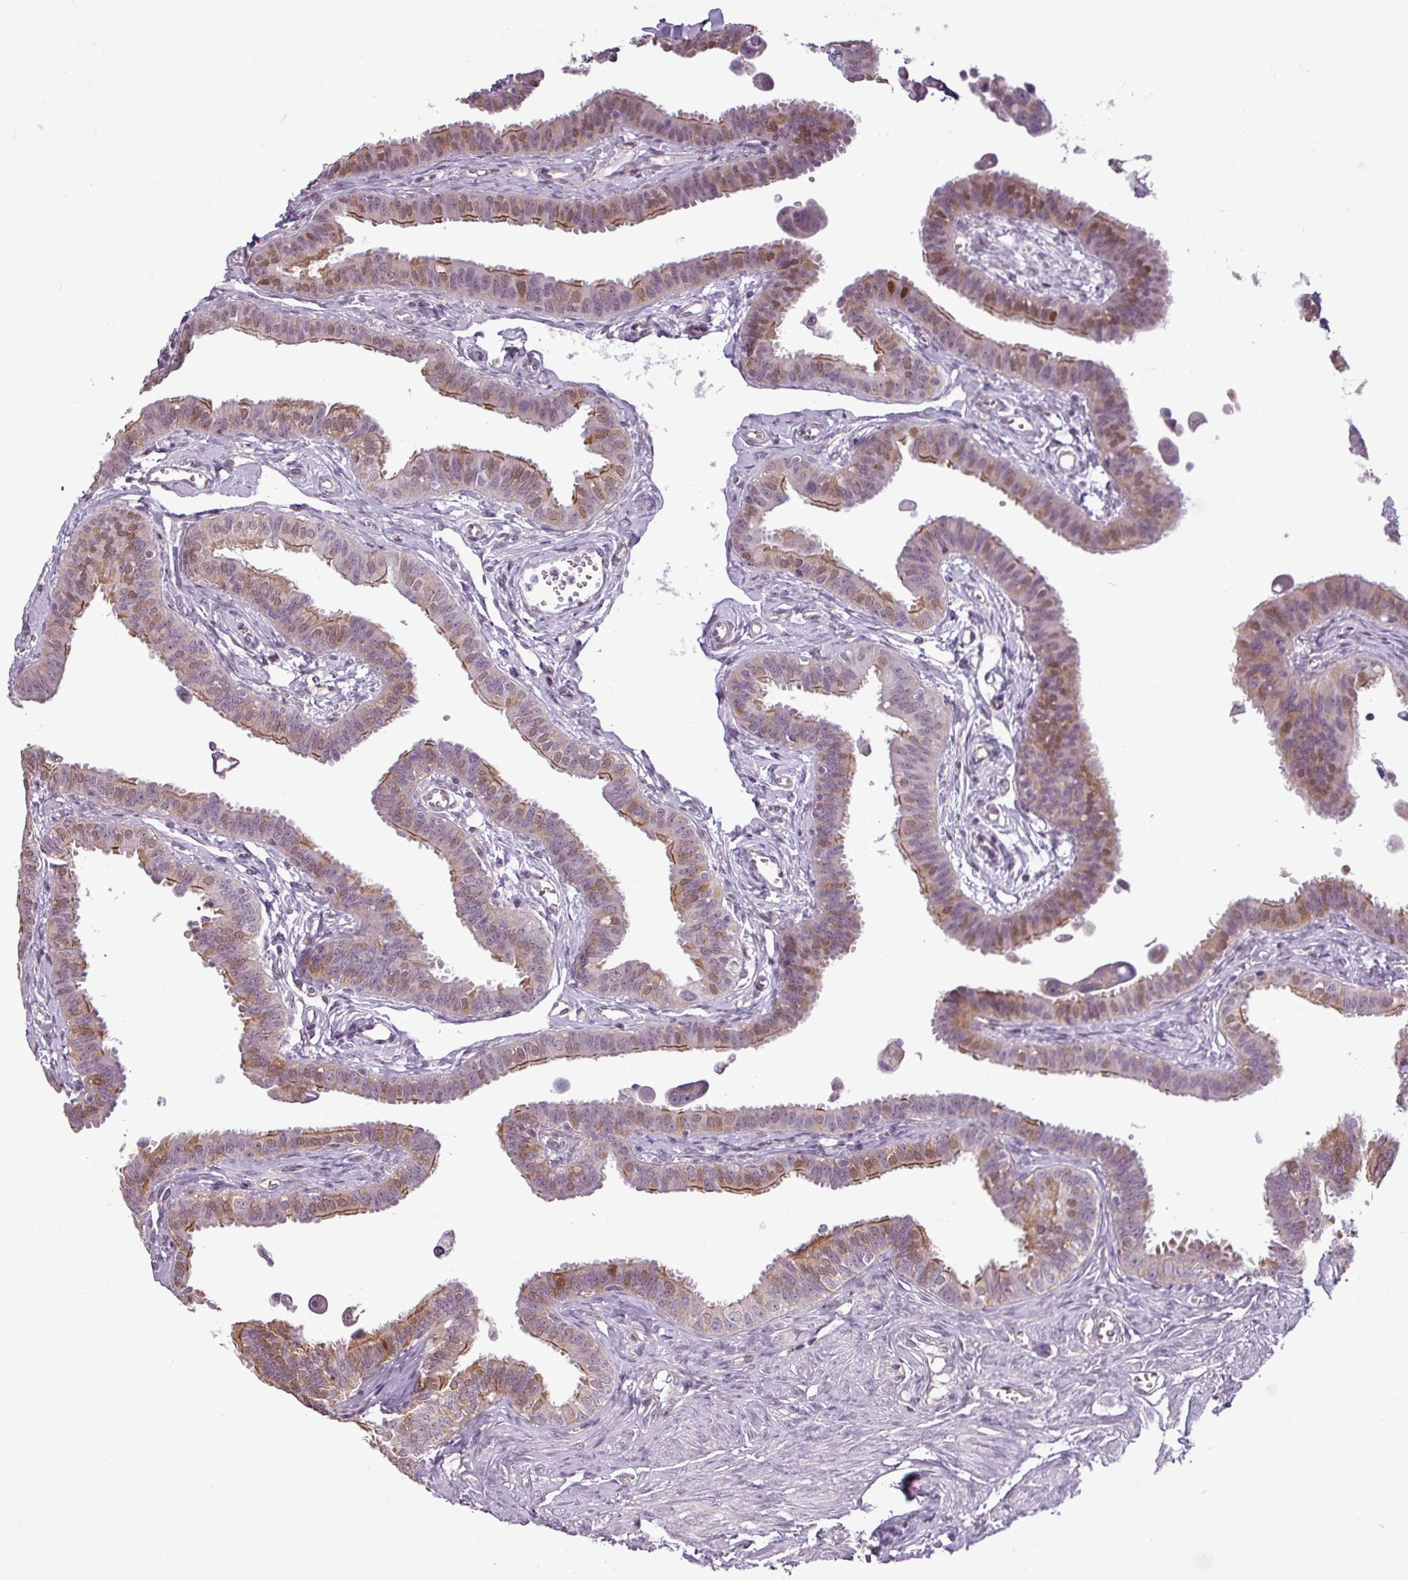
{"staining": {"intensity": "moderate", "quantity": "25%-75%", "location": "cytoplasmic/membranous,nuclear"}, "tissue": "fallopian tube", "cell_type": "Glandular cells", "image_type": "normal", "snomed": [{"axis": "morphology", "description": "Normal tissue, NOS"}, {"axis": "morphology", "description": "Carcinoma, NOS"}, {"axis": "topography", "description": "Fallopian tube"}, {"axis": "topography", "description": "Ovary"}], "caption": "Protein staining of normal fallopian tube exhibits moderate cytoplasmic/membranous,nuclear positivity in about 25%-75% of glandular cells.", "gene": "GPT2", "patient": {"sex": "female", "age": 59}}